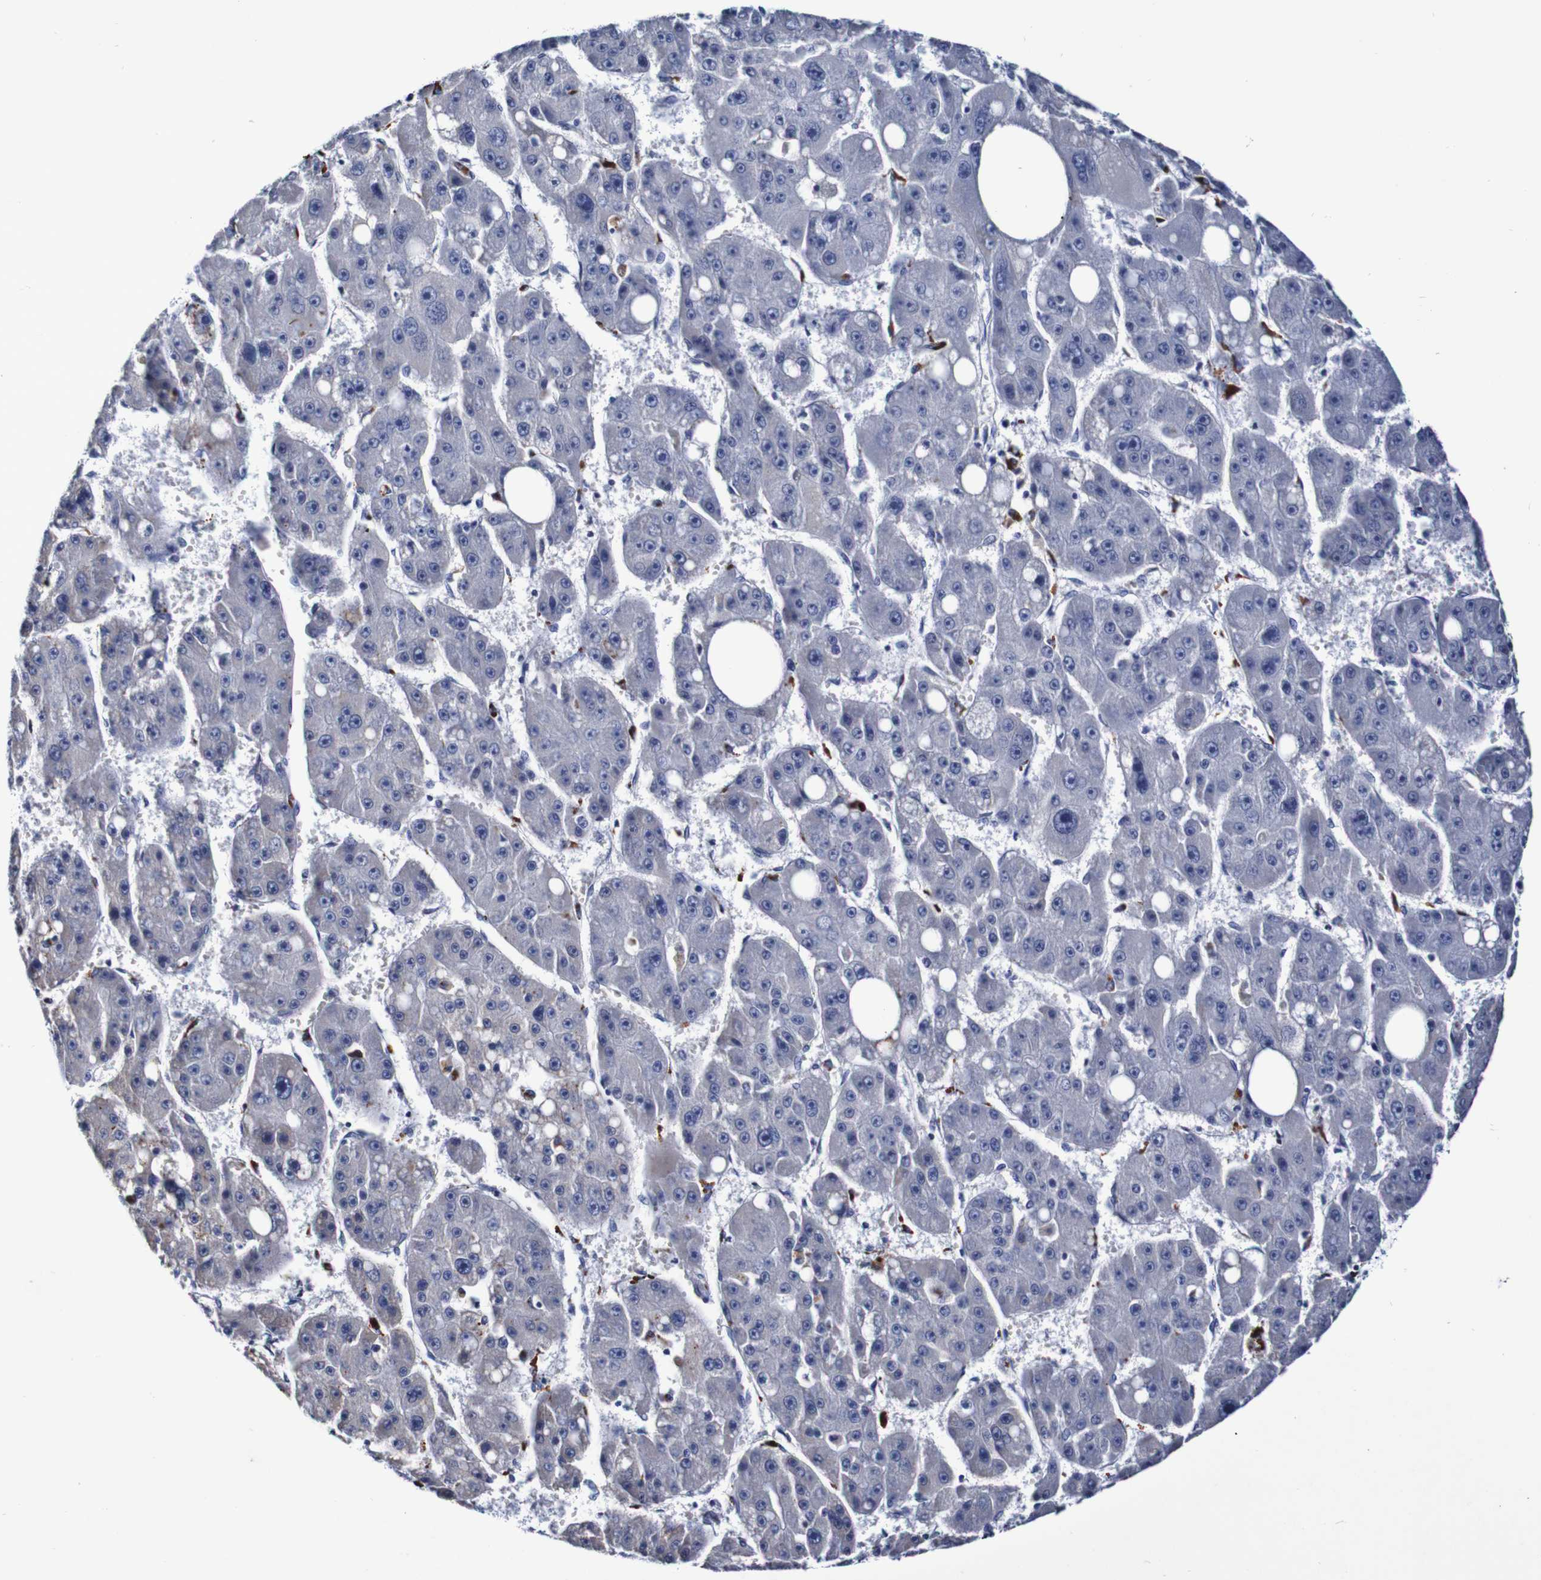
{"staining": {"intensity": "negative", "quantity": "none", "location": "none"}, "tissue": "liver cancer", "cell_type": "Tumor cells", "image_type": "cancer", "snomed": [{"axis": "morphology", "description": "Carcinoma, Hepatocellular, NOS"}, {"axis": "topography", "description": "Liver"}], "caption": "Tumor cells are negative for protein expression in human liver hepatocellular carcinoma.", "gene": "ACVR1C", "patient": {"sex": "female", "age": 61}}